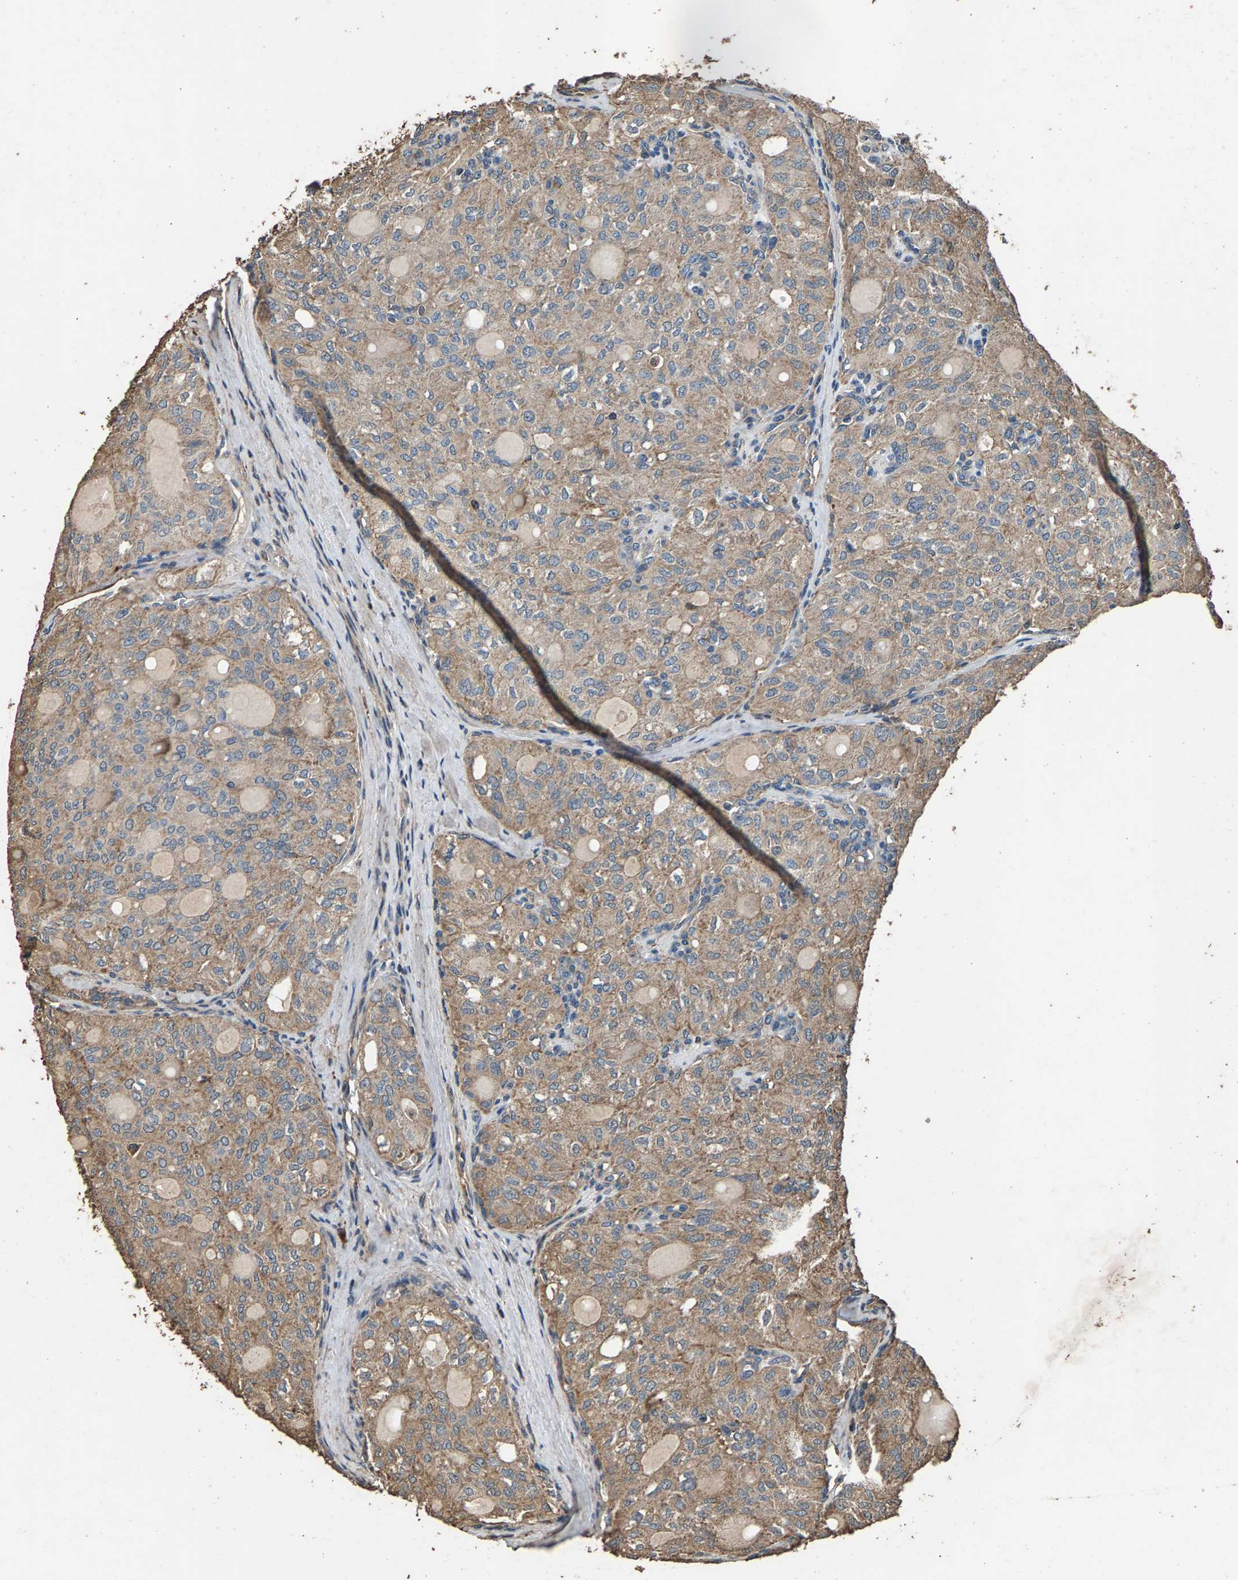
{"staining": {"intensity": "weak", "quantity": ">75%", "location": "cytoplasmic/membranous"}, "tissue": "thyroid cancer", "cell_type": "Tumor cells", "image_type": "cancer", "snomed": [{"axis": "morphology", "description": "Follicular adenoma carcinoma, NOS"}, {"axis": "topography", "description": "Thyroid gland"}], "caption": "Thyroid cancer (follicular adenoma carcinoma) was stained to show a protein in brown. There is low levels of weak cytoplasmic/membranous positivity in approximately >75% of tumor cells. The protein is shown in brown color, while the nuclei are stained blue.", "gene": "MRPL27", "patient": {"sex": "male", "age": 75}}